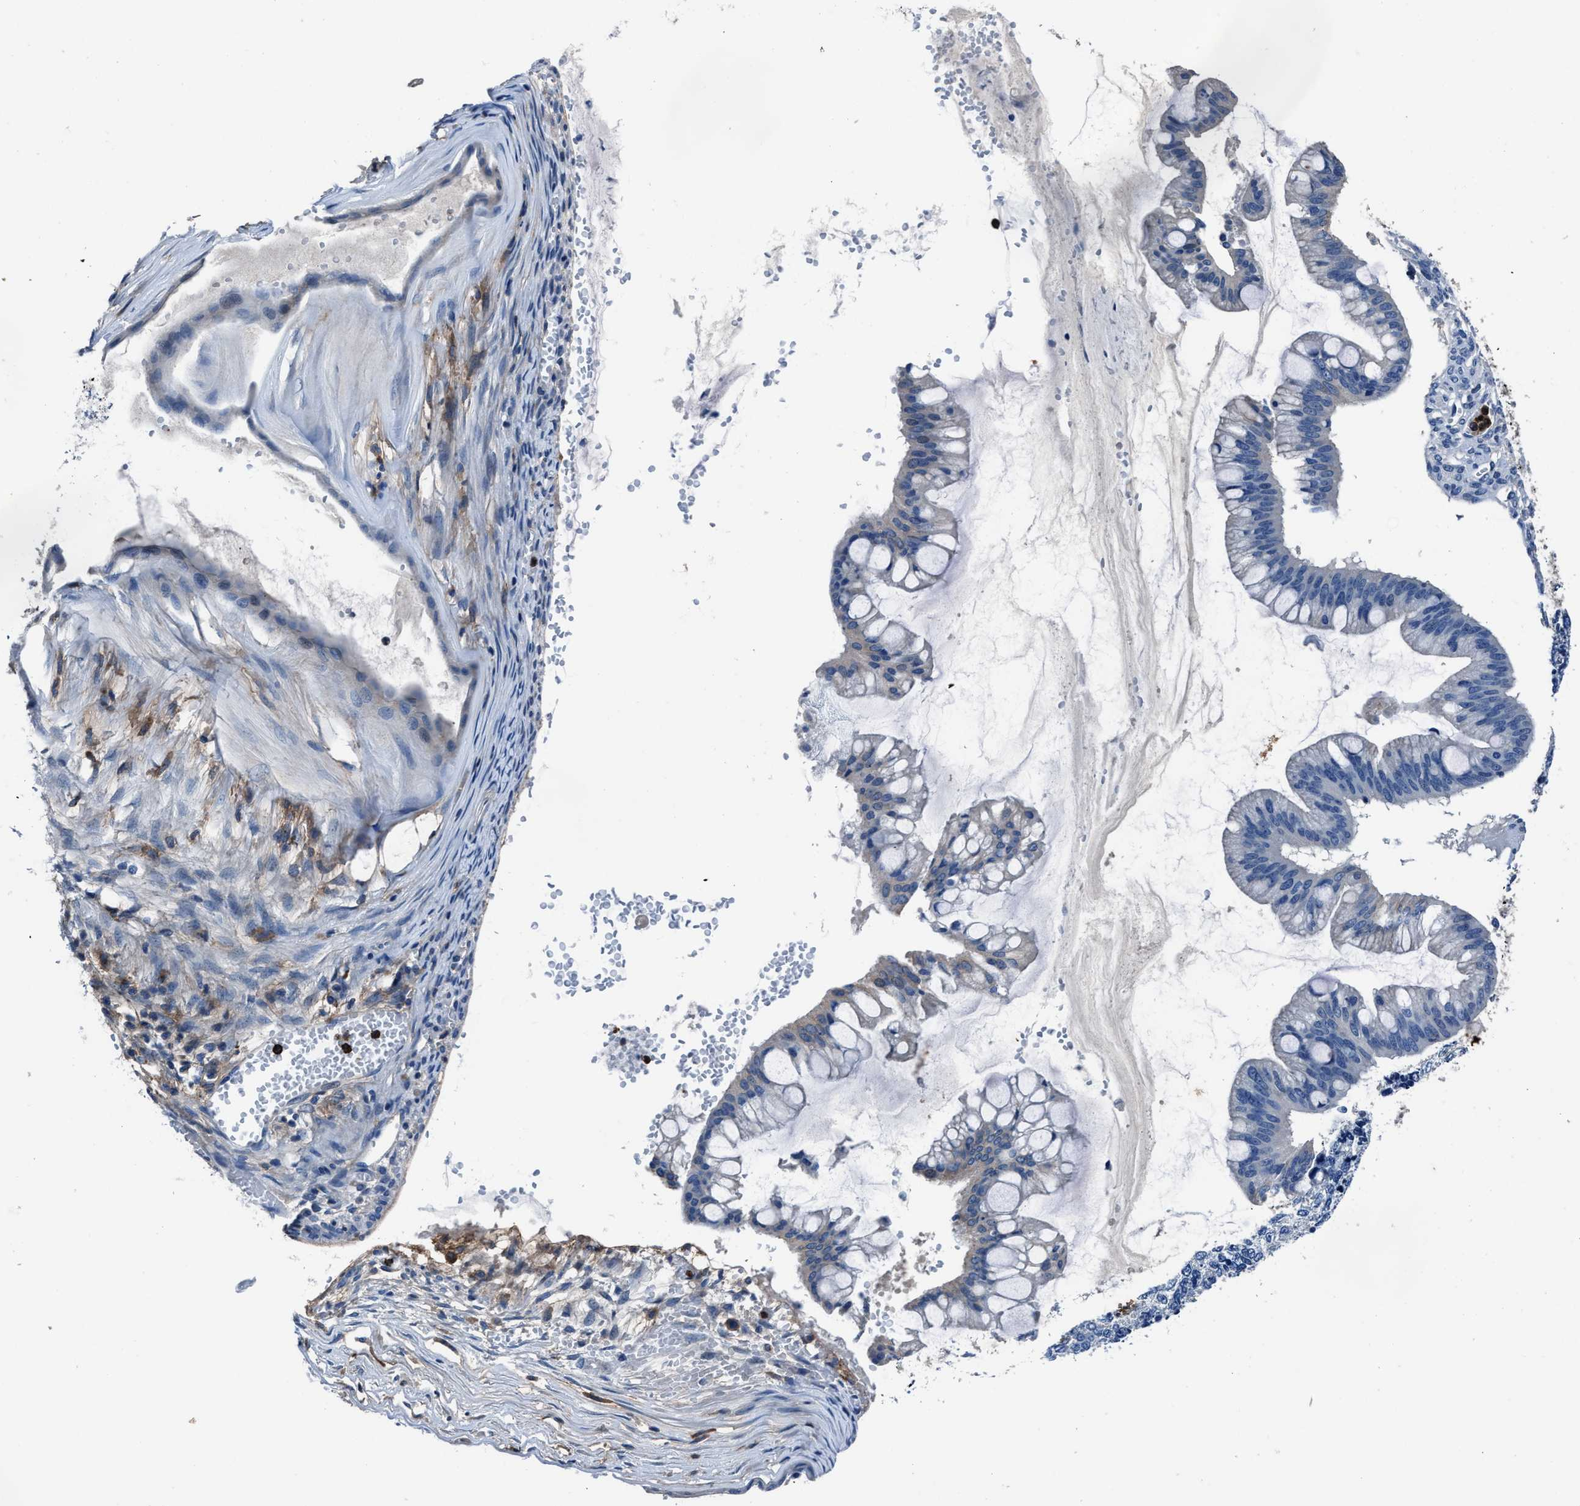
{"staining": {"intensity": "negative", "quantity": "none", "location": "none"}, "tissue": "ovarian cancer", "cell_type": "Tumor cells", "image_type": "cancer", "snomed": [{"axis": "morphology", "description": "Cystadenocarcinoma, mucinous, NOS"}, {"axis": "topography", "description": "Ovary"}], "caption": "The micrograph demonstrates no staining of tumor cells in ovarian cancer (mucinous cystadenocarcinoma).", "gene": "FGL2", "patient": {"sex": "female", "age": 73}}